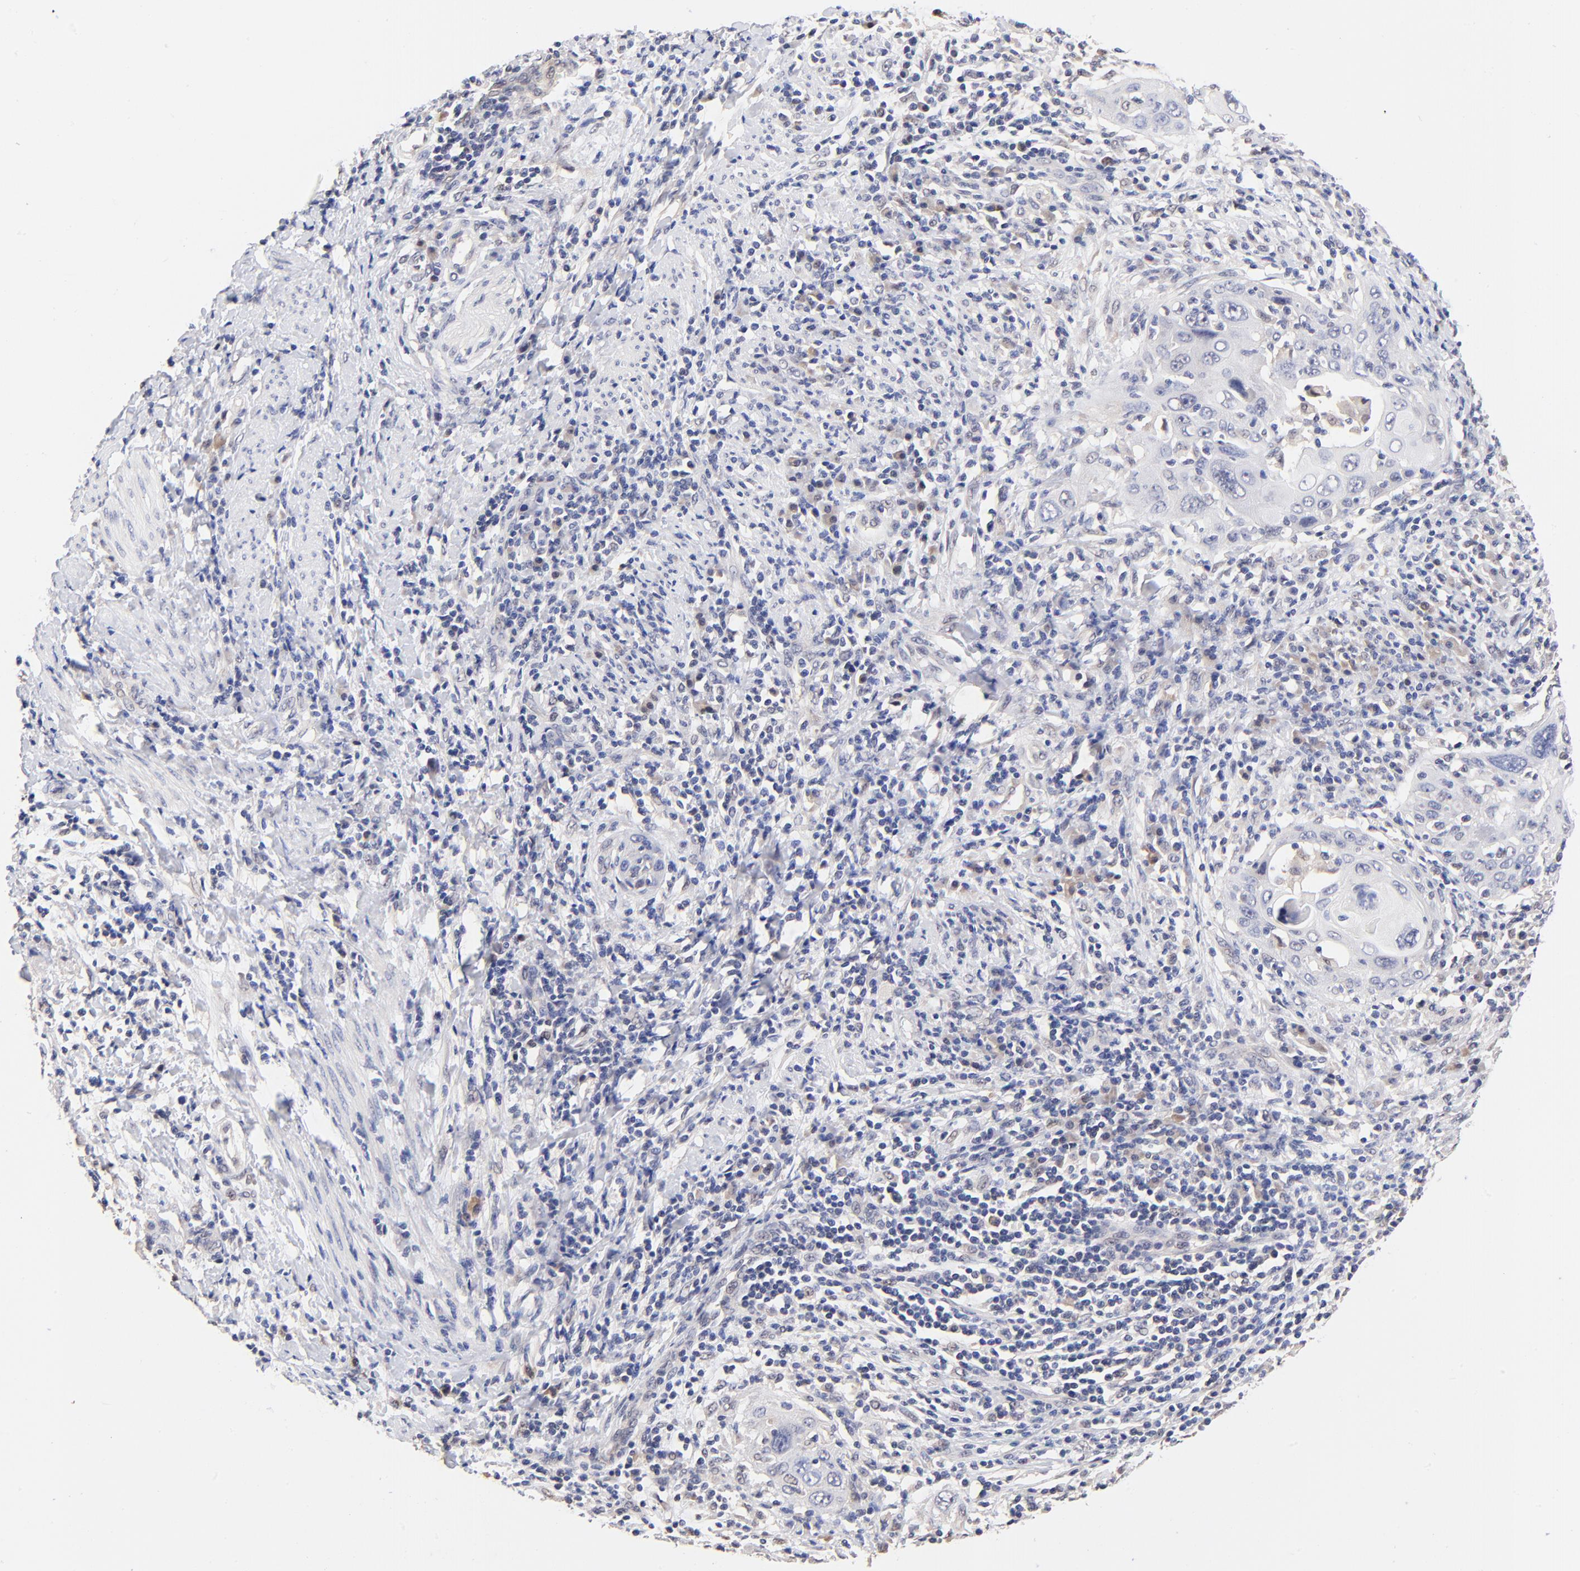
{"staining": {"intensity": "negative", "quantity": "none", "location": "none"}, "tissue": "cervical cancer", "cell_type": "Tumor cells", "image_type": "cancer", "snomed": [{"axis": "morphology", "description": "Squamous cell carcinoma, NOS"}, {"axis": "topography", "description": "Cervix"}], "caption": "This is a histopathology image of IHC staining of cervical cancer (squamous cell carcinoma), which shows no expression in tumor cells.", "gene": "TXNL1", "patient": {"sex": "female", "age": 54}}